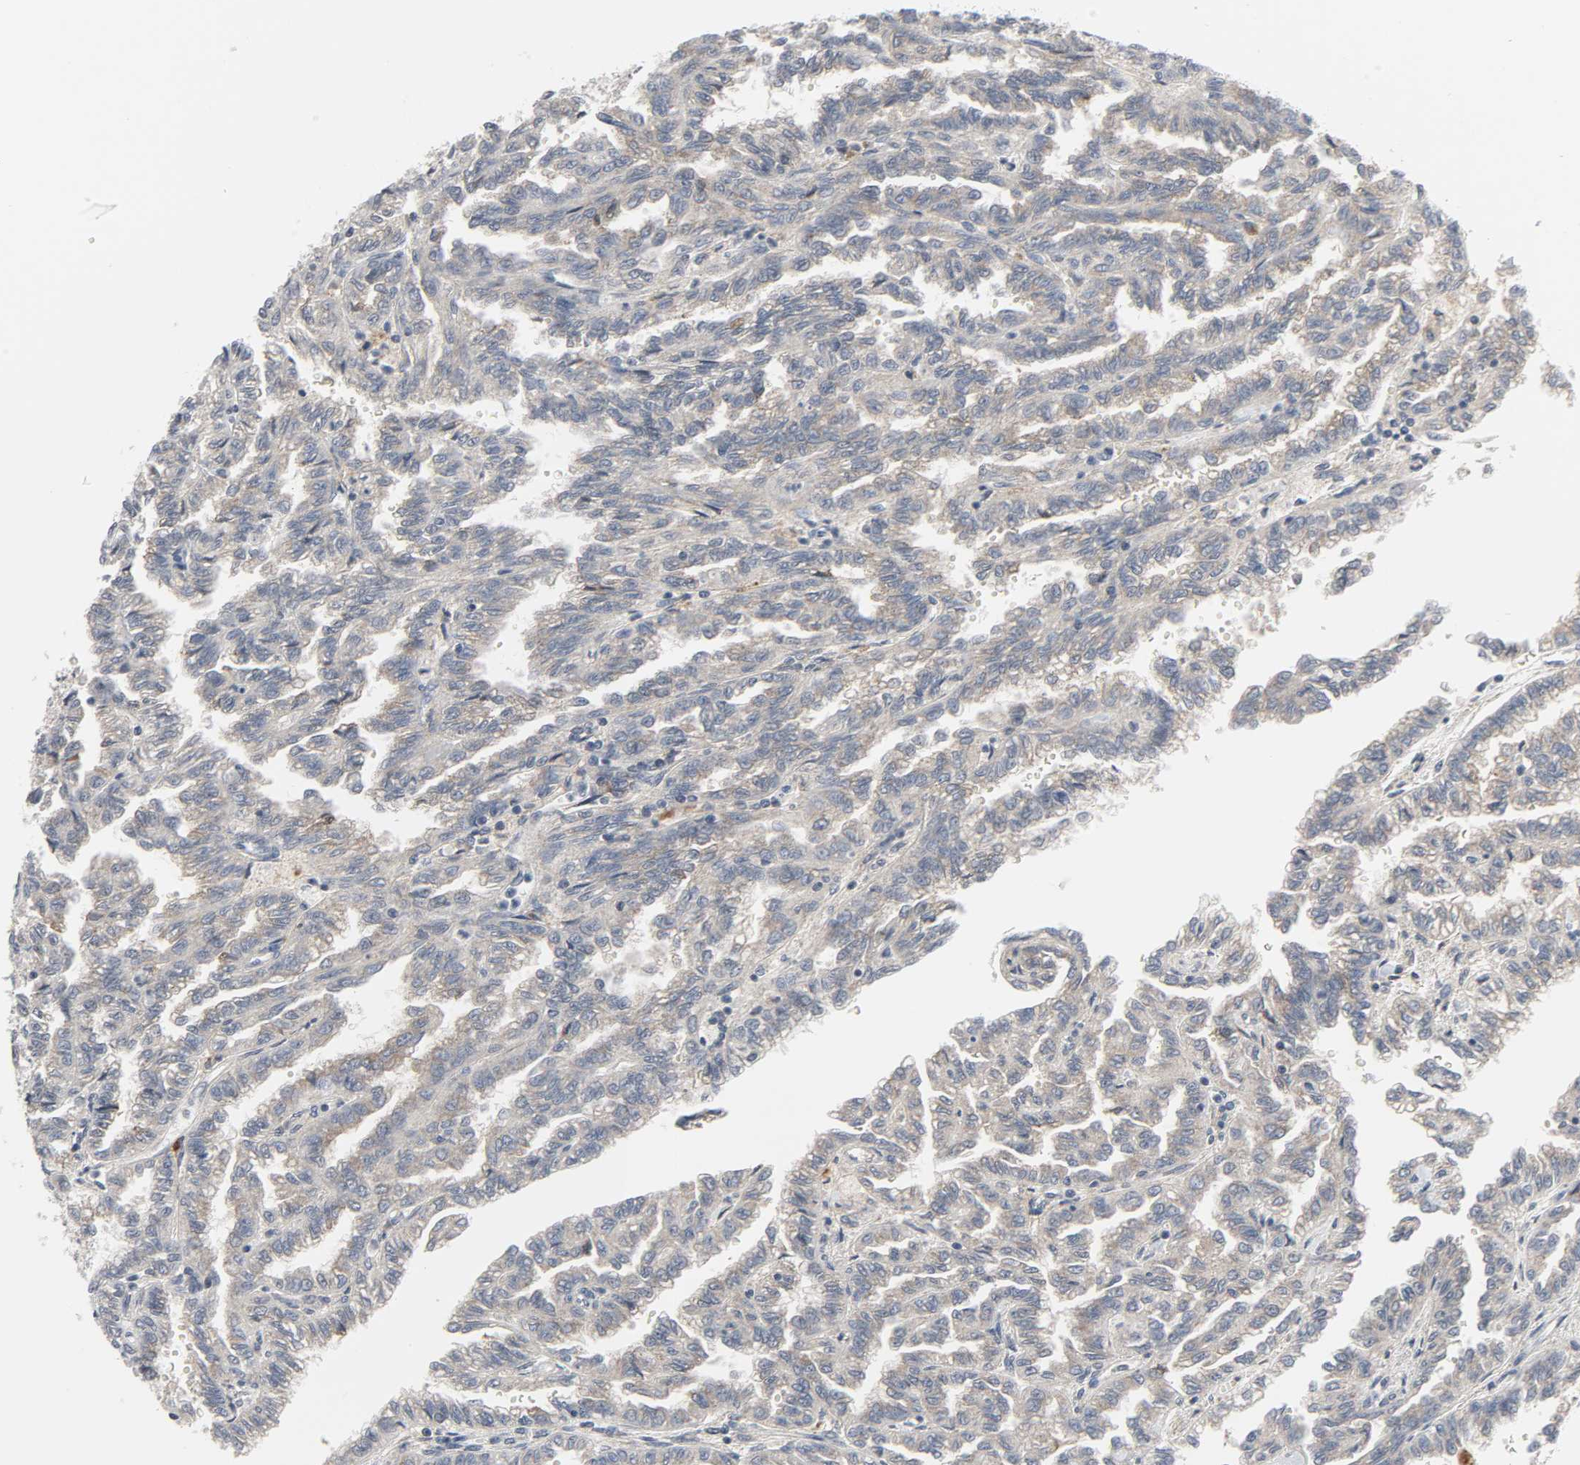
{"staining": {"intensity": "moderate", "quantity": ">75%", "location": "cytoplasmic/membranous"}, "tissue": "renal cancer", "cell_type": "Tumor cells", "image_type": "cancer", "snomed": [{"axis": "morphology", "description": "Inflammation, NOS"}, {"axis": "morphology", "description": "Adenocarcinoma, NOS"}, {"axis": "topography", "description": "Kidney"}], "caption": "Protein staining of renal cancer (adenocarcinoma) tissue exhibits moderate cytoplasmic/membranous positivity in about >75% of tumor cells.", "gene": "CLIP1", "patient": {"sex": "male", "age": 68}}